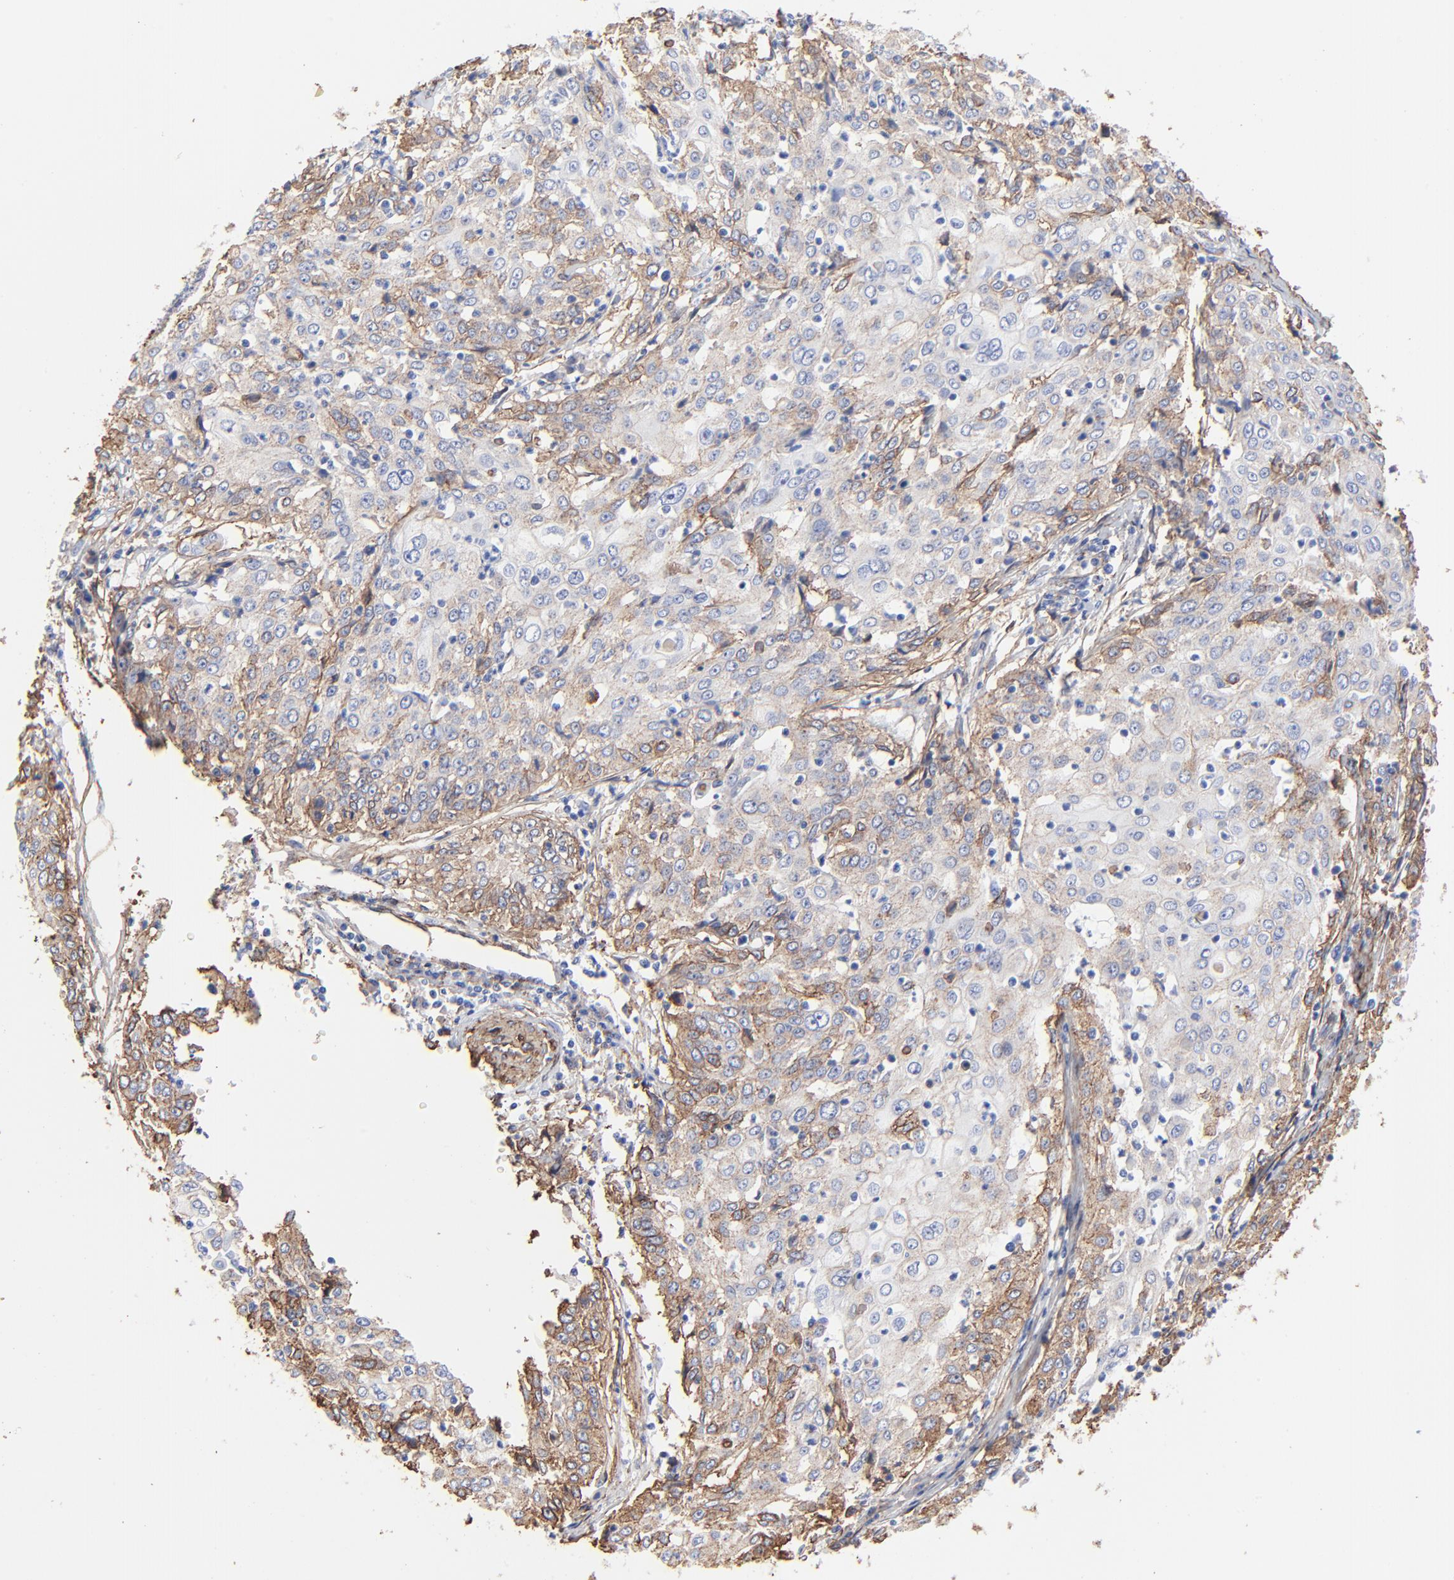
{"staining": {"intensity": "moderate", "quantity": "25%-75%", "location": "cytoplasmic/membranous"}, "tissue": "cervical cancer", "cell_type": "Tumor cells", "image_type": "cancer", "snomed": [{"axis": "morphology", "description": "Squamous cell carcinoma, NOS"}, {"axis": "topography", "description": "Cervix"}], "caption": "Brown immunohistochemical staining in squamous cell carcinoma (cervical) shows moderate cytoplasmic/membranous positivity in approximately 25%-75% of tumor cells.", "gene": "CAV1", "patient": {"sex": "female", "age": 39}}